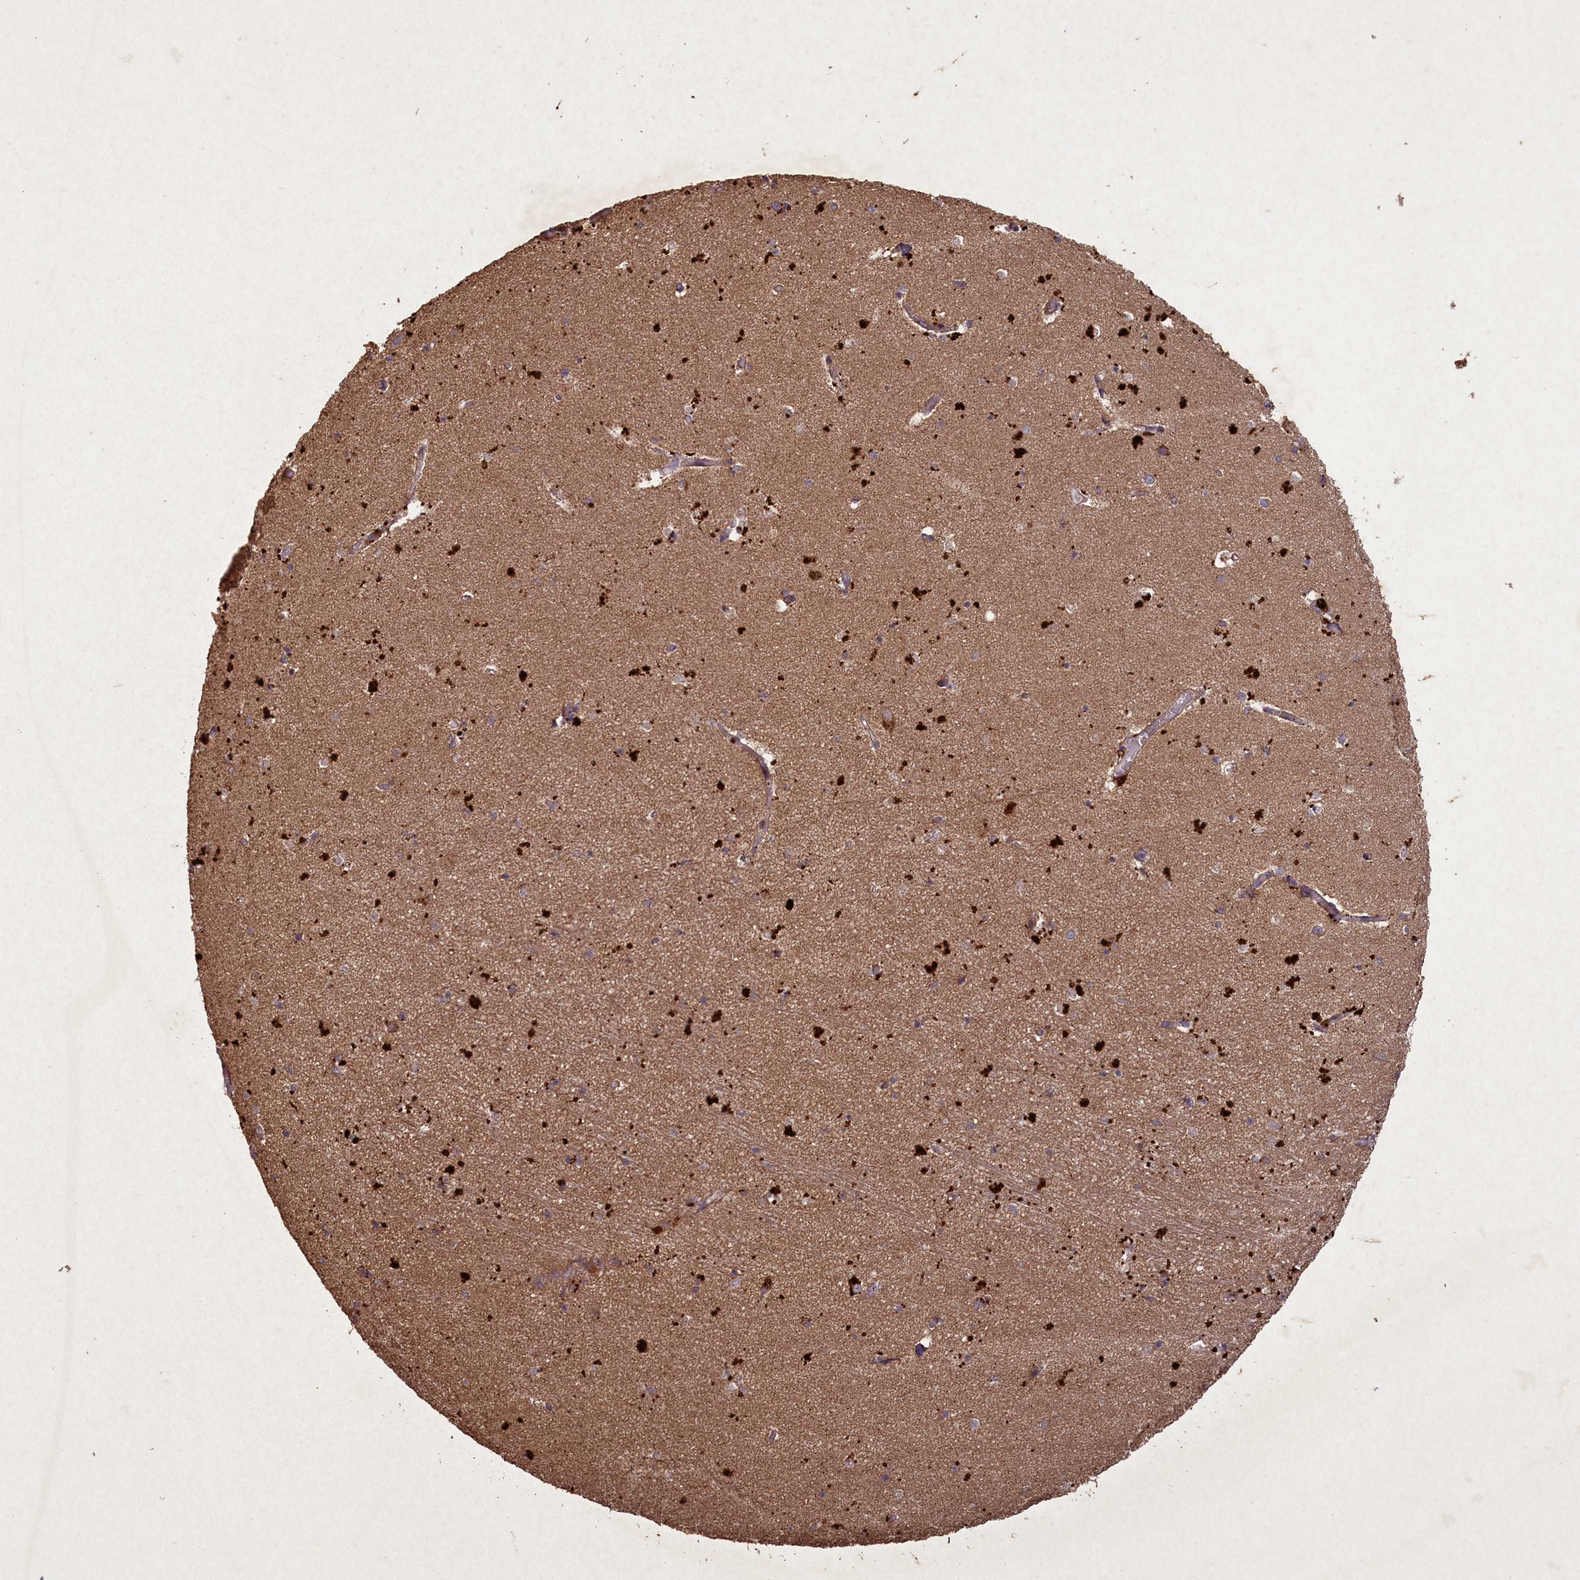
{"staining": {"intensity": "moderate", "quantity": "<25%", "location": "cytoplasmic/membranous"}, "tissue": "hippocampus", "cell_type": "Glial cells", "image_type": "normal", "snomed": [{"axis": "morphology", "description": "Normal tissue, NOS"}, {"axis": "topography", "description": "Hippocampus"}], "caption": "High-power microscopy captured an IHC histopathology image of normal hippocampus, revealing moderate cytoplasmic/membranous expression in about <25% of glial cells. Using DAB (brown) and hematoxylin (blue) stains, captured at high magnification using brightfield microscopy.", "gene": "CIAO2B", "patient": {"sex": "female", "age": 64}}